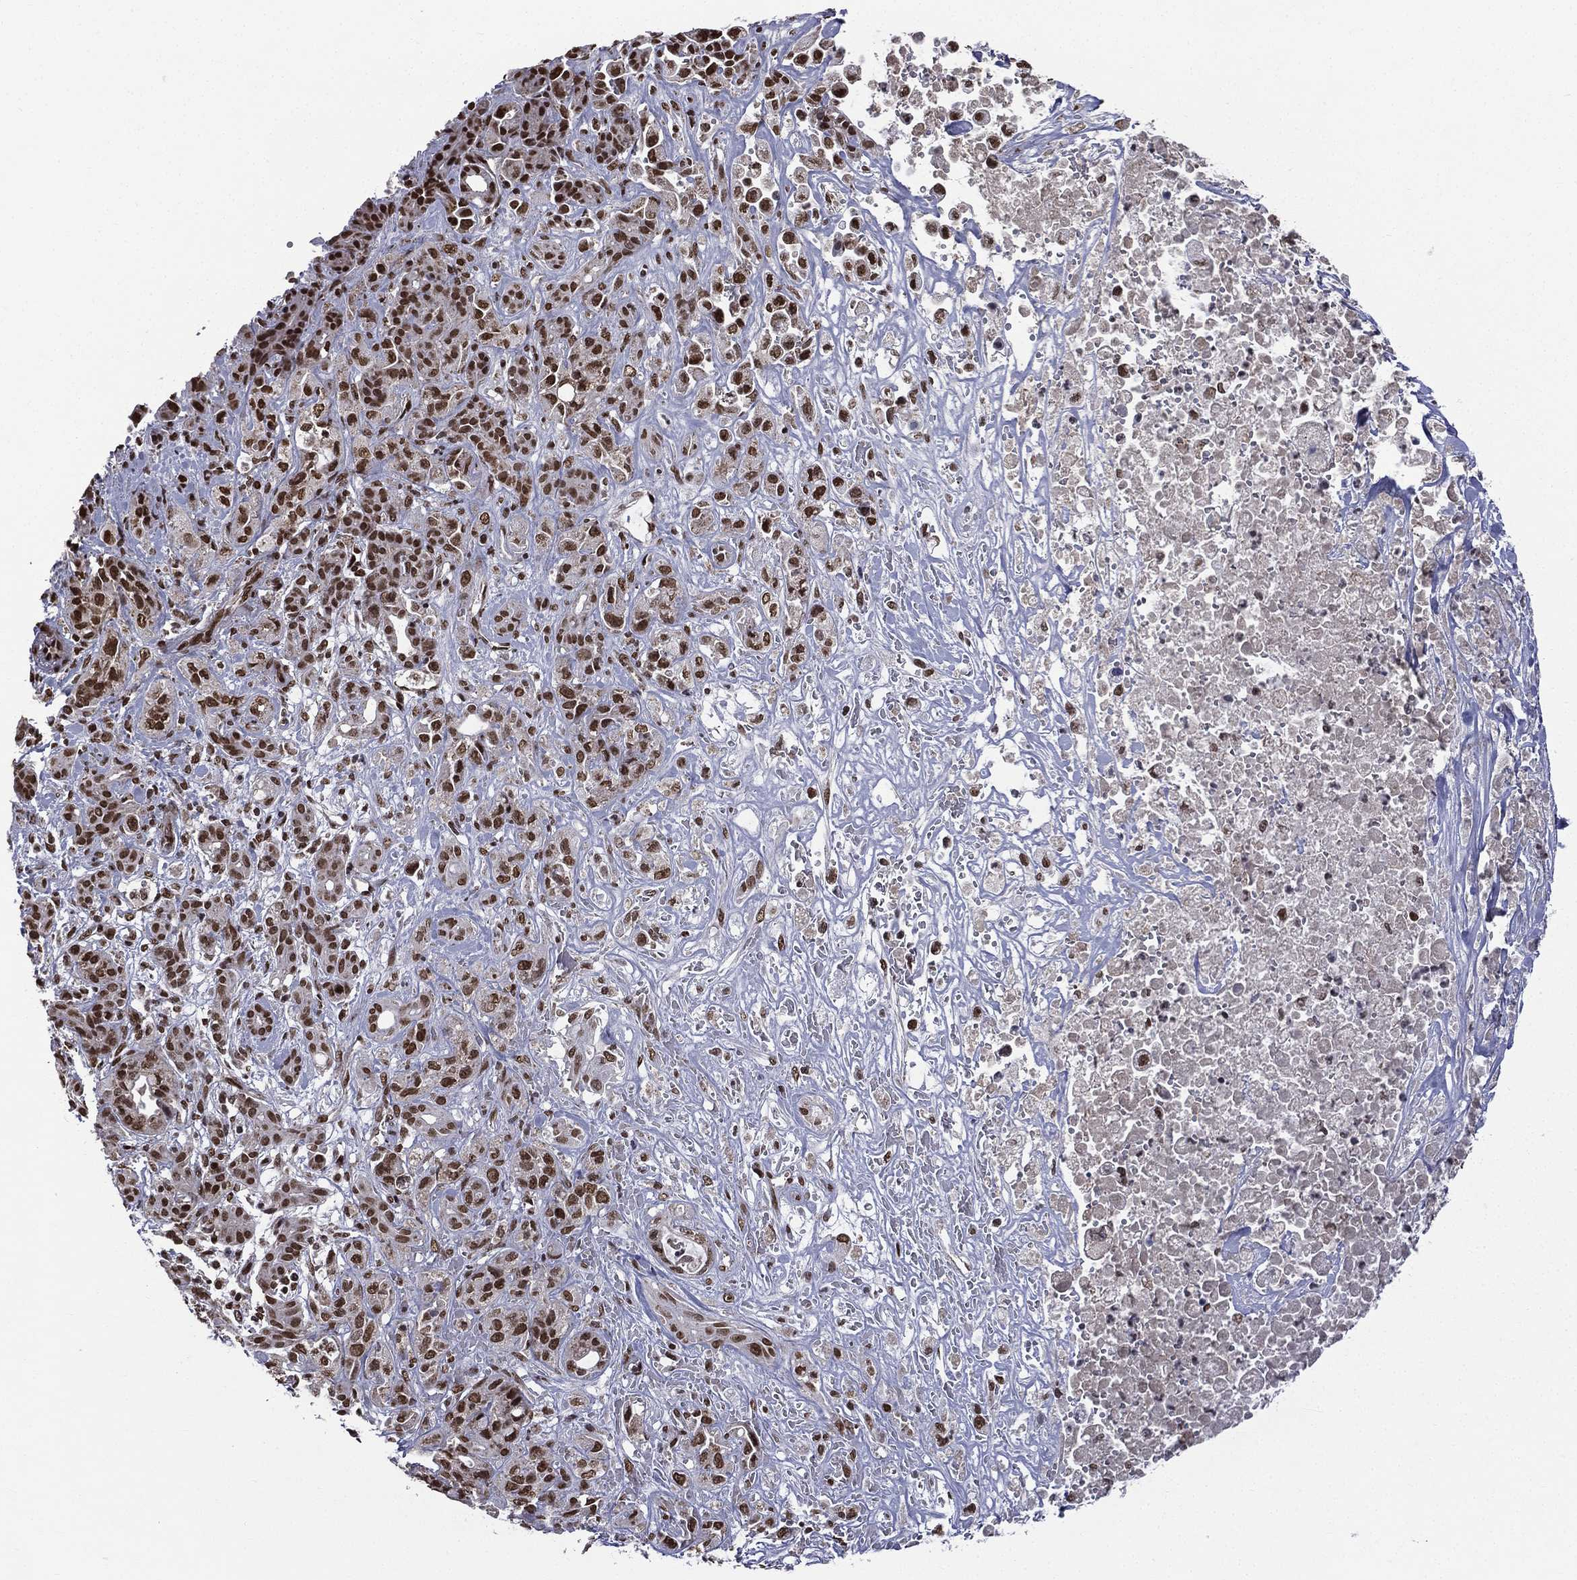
{"staining": {"intensity": "strong", "quantity": "25%-75%", "location": "nuclear"}, "tissue": "pancreatic cancer", "cell_type": "Tumor cells", "image_type": "cancer", "snomed": [{"axis": "morphology", "description": "Adenocarcinoma, NOS"}, {"axis": "topography", "description": "Pancreas"}], "caption": "Tumor cells reveal high levels of strong nuclear staining in about 25%-75% of cells in human adenocarcinoma (pancreatic). The staining was performed using DAB to visualize the protein expression in brown, while the nuclei were stained in blue with hematoxylin (Magnification: 20x).", "gene": "C5orf24", "patient": {"sex": "male", "age": 44}}